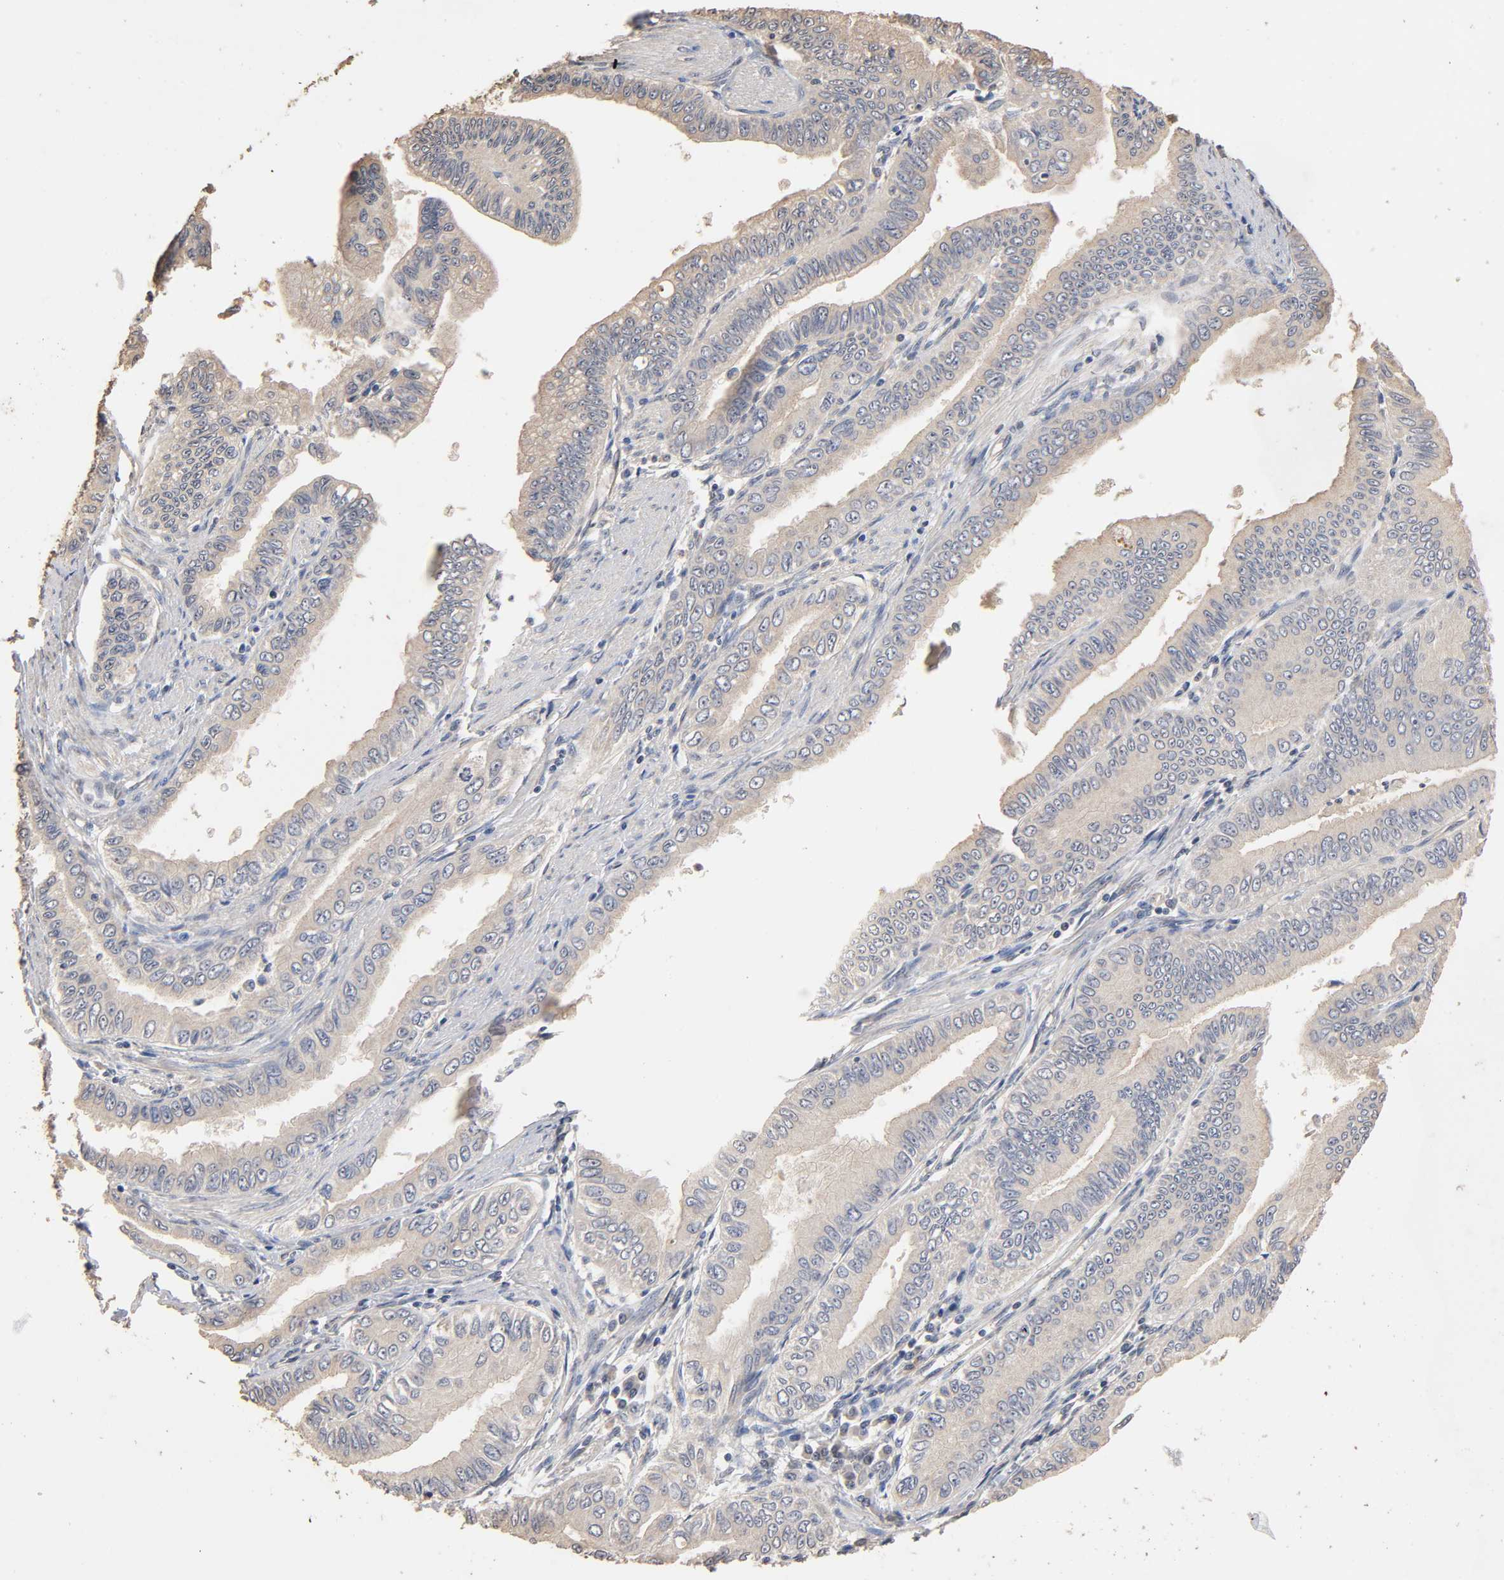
{"staining": {"intensity": "weak", "quantity": ">75%", "location": "cytoplasmic/membranous"}, "tissue": "pancreatic cancer", "cell_type": "Tumor cells", "image_type": "cancer", "snomed": [{"axis": "morphology", "description": "Normal tissue, NOS"}, {"axis": "topography", "description": "Lymph node"}], "caption": "This histopathology image exhibits immunohistochemistry staining of human pancreatic cancer, with low weak cytoplasmic/membranous staining in about >75% of tumor cells.", "gene": "ARHGEF7", "patient": {"sex": "male", "age": 50}}